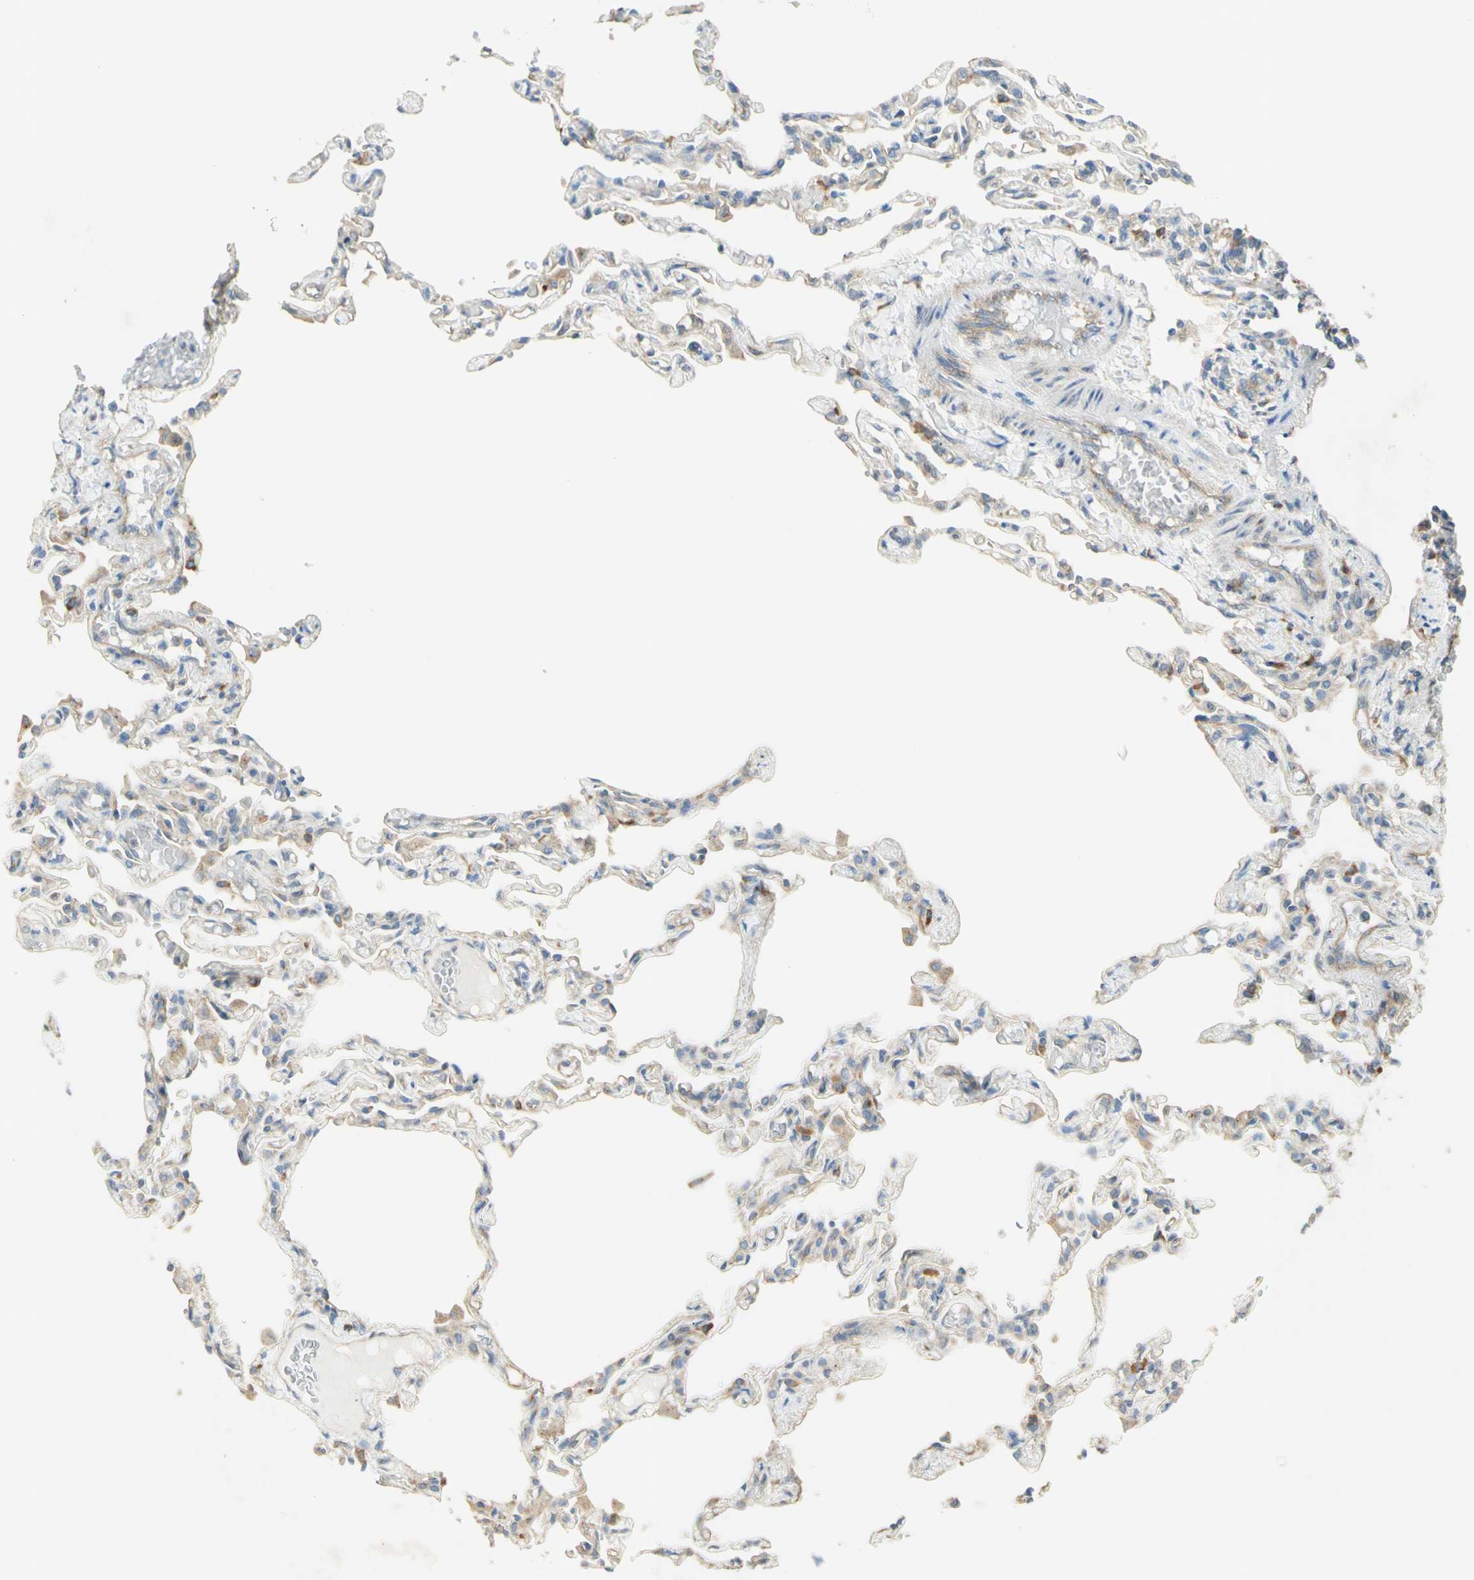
{"staining": {"intensity": "weak", "quantity": ">75%", "location": "cytoplasmic/membranous"}, "tissue": "lung", "cell_type": "Alveolar cells", "image_type": "normal", "snomed": [{"axis": "morphology", "description": "Normal tissue, NOS"}, {"axis": "topography", "description": "Lung"}], "caption": "Normal lung shows weak cytoplasmic/membranous expression in approximately >75% of alveolar cells (DAB = brown stain, brightfield microscopy at high magnification)..", "gene": "DYNC1H1", "patient": {"sex": "male", "age": 21}}